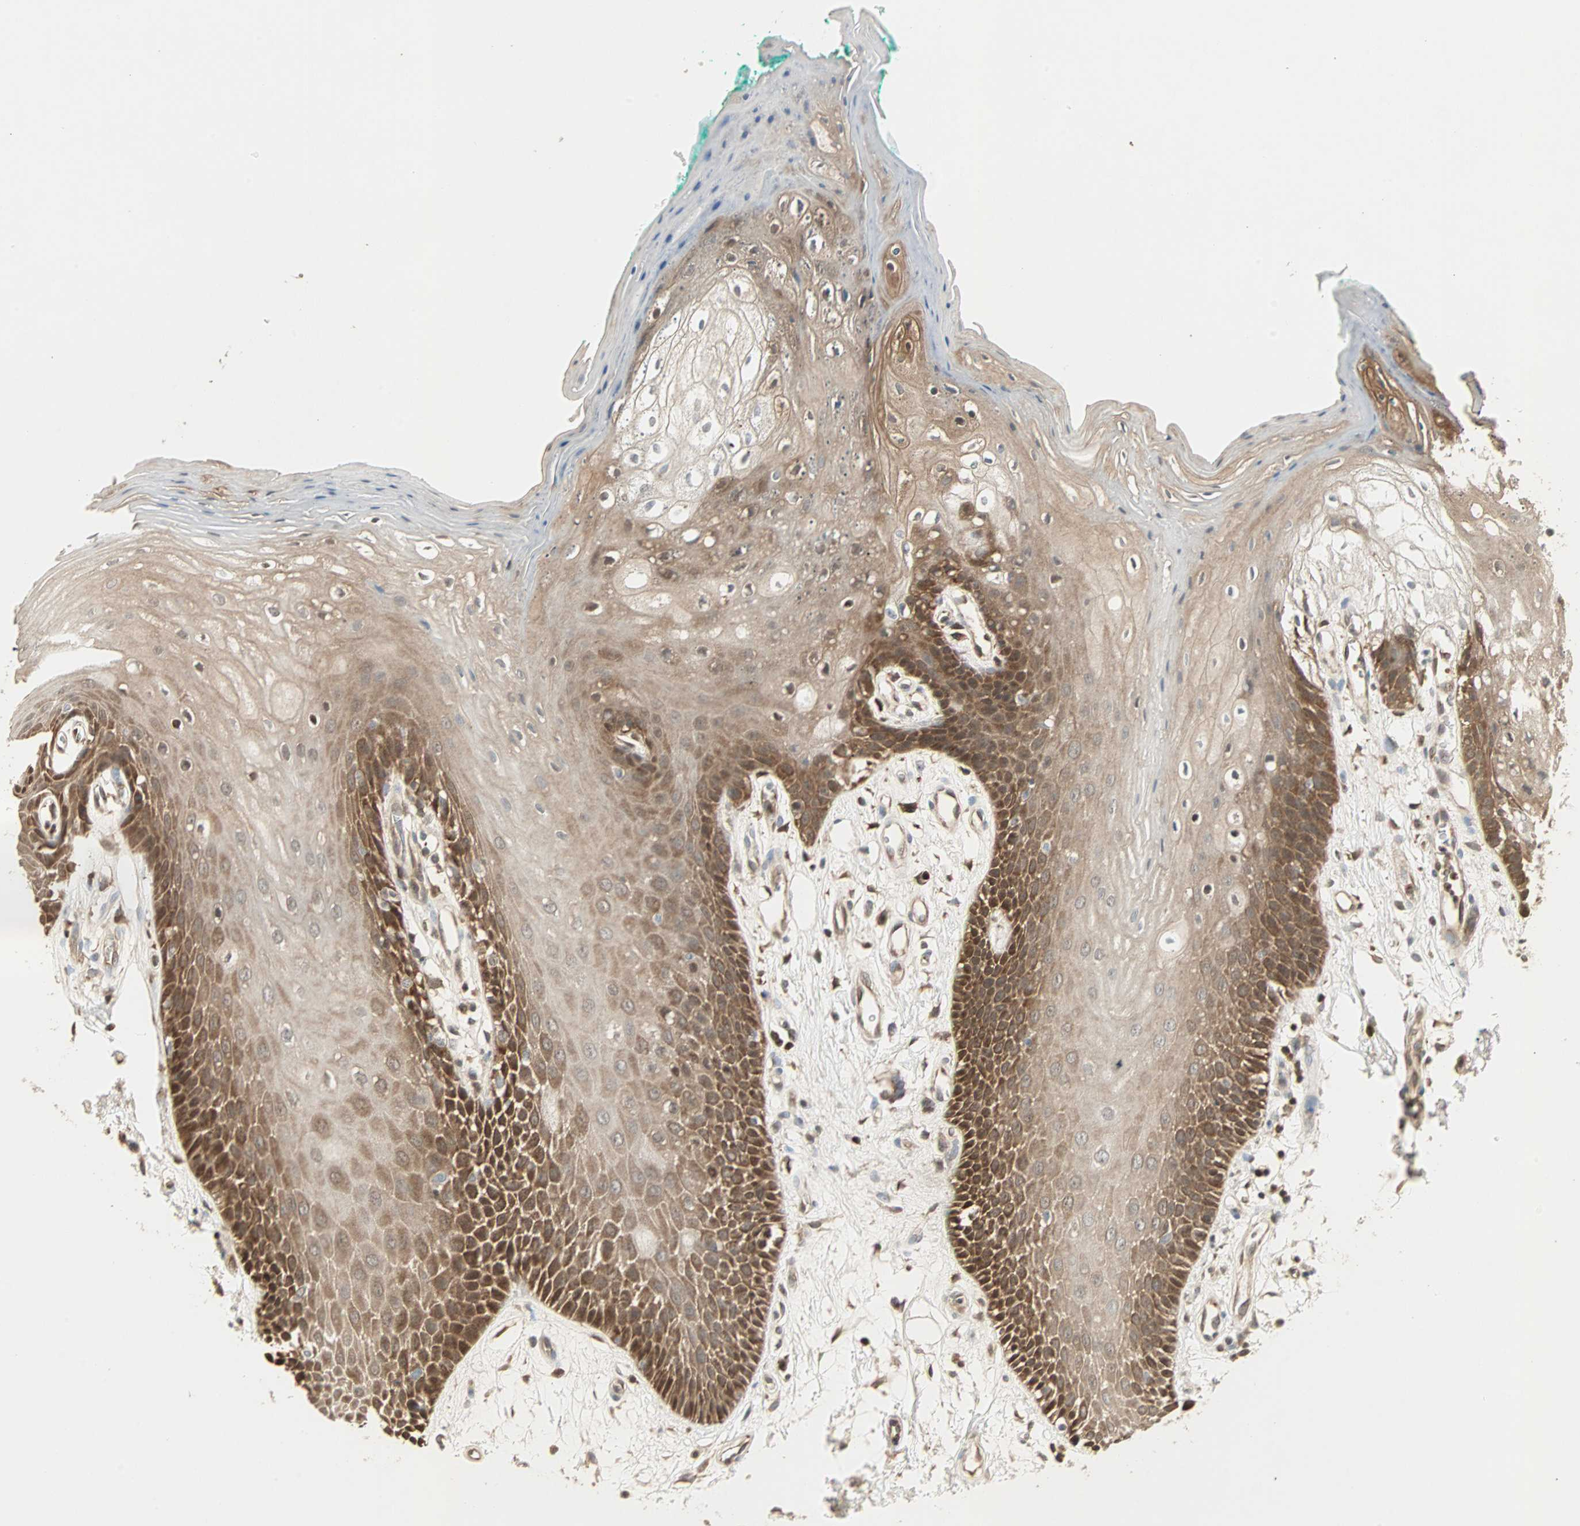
{"staining": {"intensity": "strong", "quantity": ">75%", "location": "cytoplasmic/membranous,nuclear"}, "tissue": "oral mucosa", "cell_type": "Squamous epithelial cells", "image_type": "normal", "snomed": [{"axis": "morphology", "description": "Normal tissue, NOS"}, {"axis": "morphology", "description": "Squamous cell carcinoma, NOS"}, {"axis": "topography", "description": "Skeletal muscle"}, {"axis": "topography", "description": "Oral tissue"}, {"axis": "topography", "description": "Head-Neck"}], "caption": "Strong cytoplasmic/membranous,nuclear staining is appreciated in about >75% of squamous epithelial cells in normal oral mucosa. (Brightfield microscopy of DAB IHC at high magnification).", "gene": "DRG2", "patient": {"sex": "female", "age": 84}}